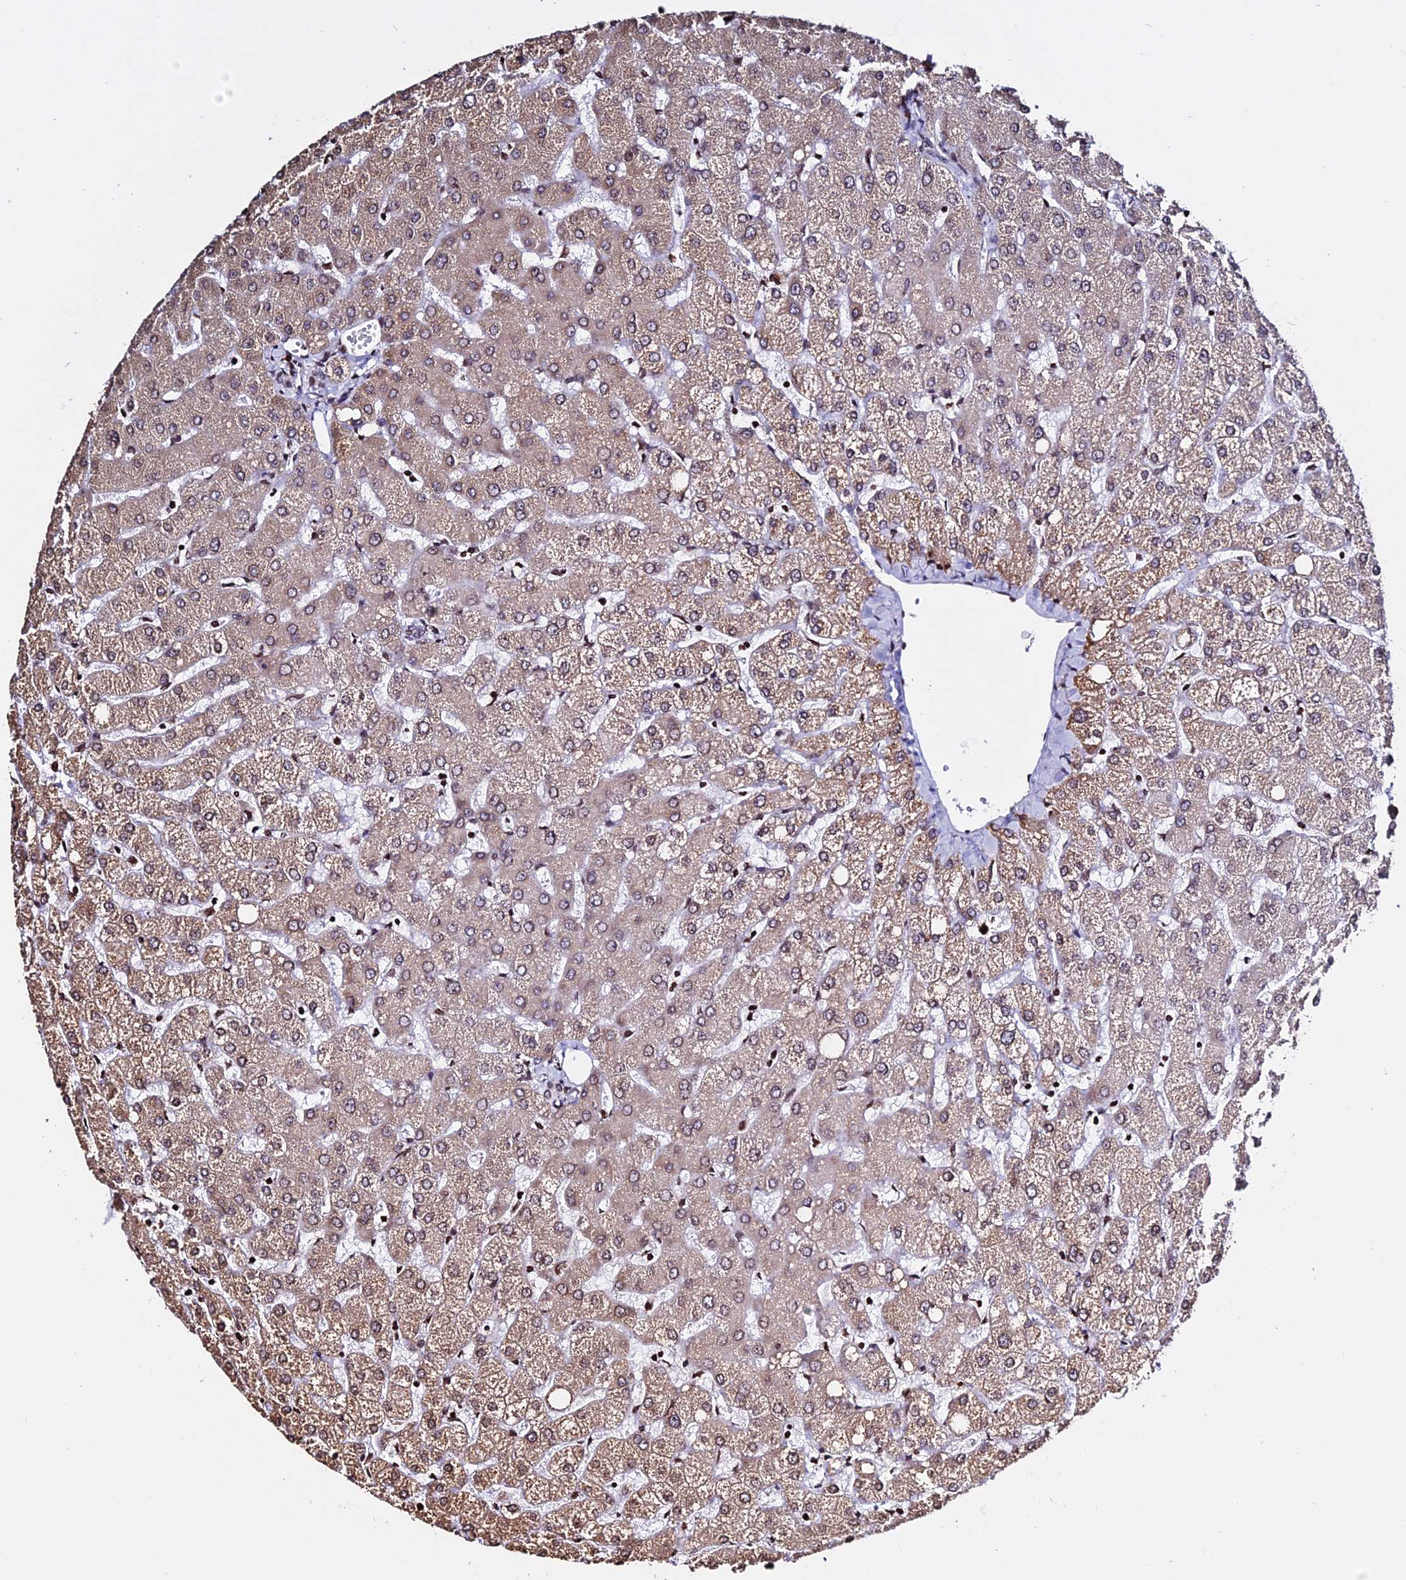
{"staining": {"intensity": "weak", "quantity": "25%-75%", "location": "nuclear"}, "tissue": "liver", "cell_type": "Cholangiocytes", "image_type": "normal", "snomed": [{"axis": "morphology", "description": "Normal tissue, NOS"}, {"axis": "topography", "description": "Liver"}], "caption": "The image reveals immunohistochemical staining of benign liver. There is weak nuclear positivity is appreciated in about 25%-75% of cholangiocytes.", "gene": "ENSG00000282988", "patient": {"sex": "female", "age": 54}}